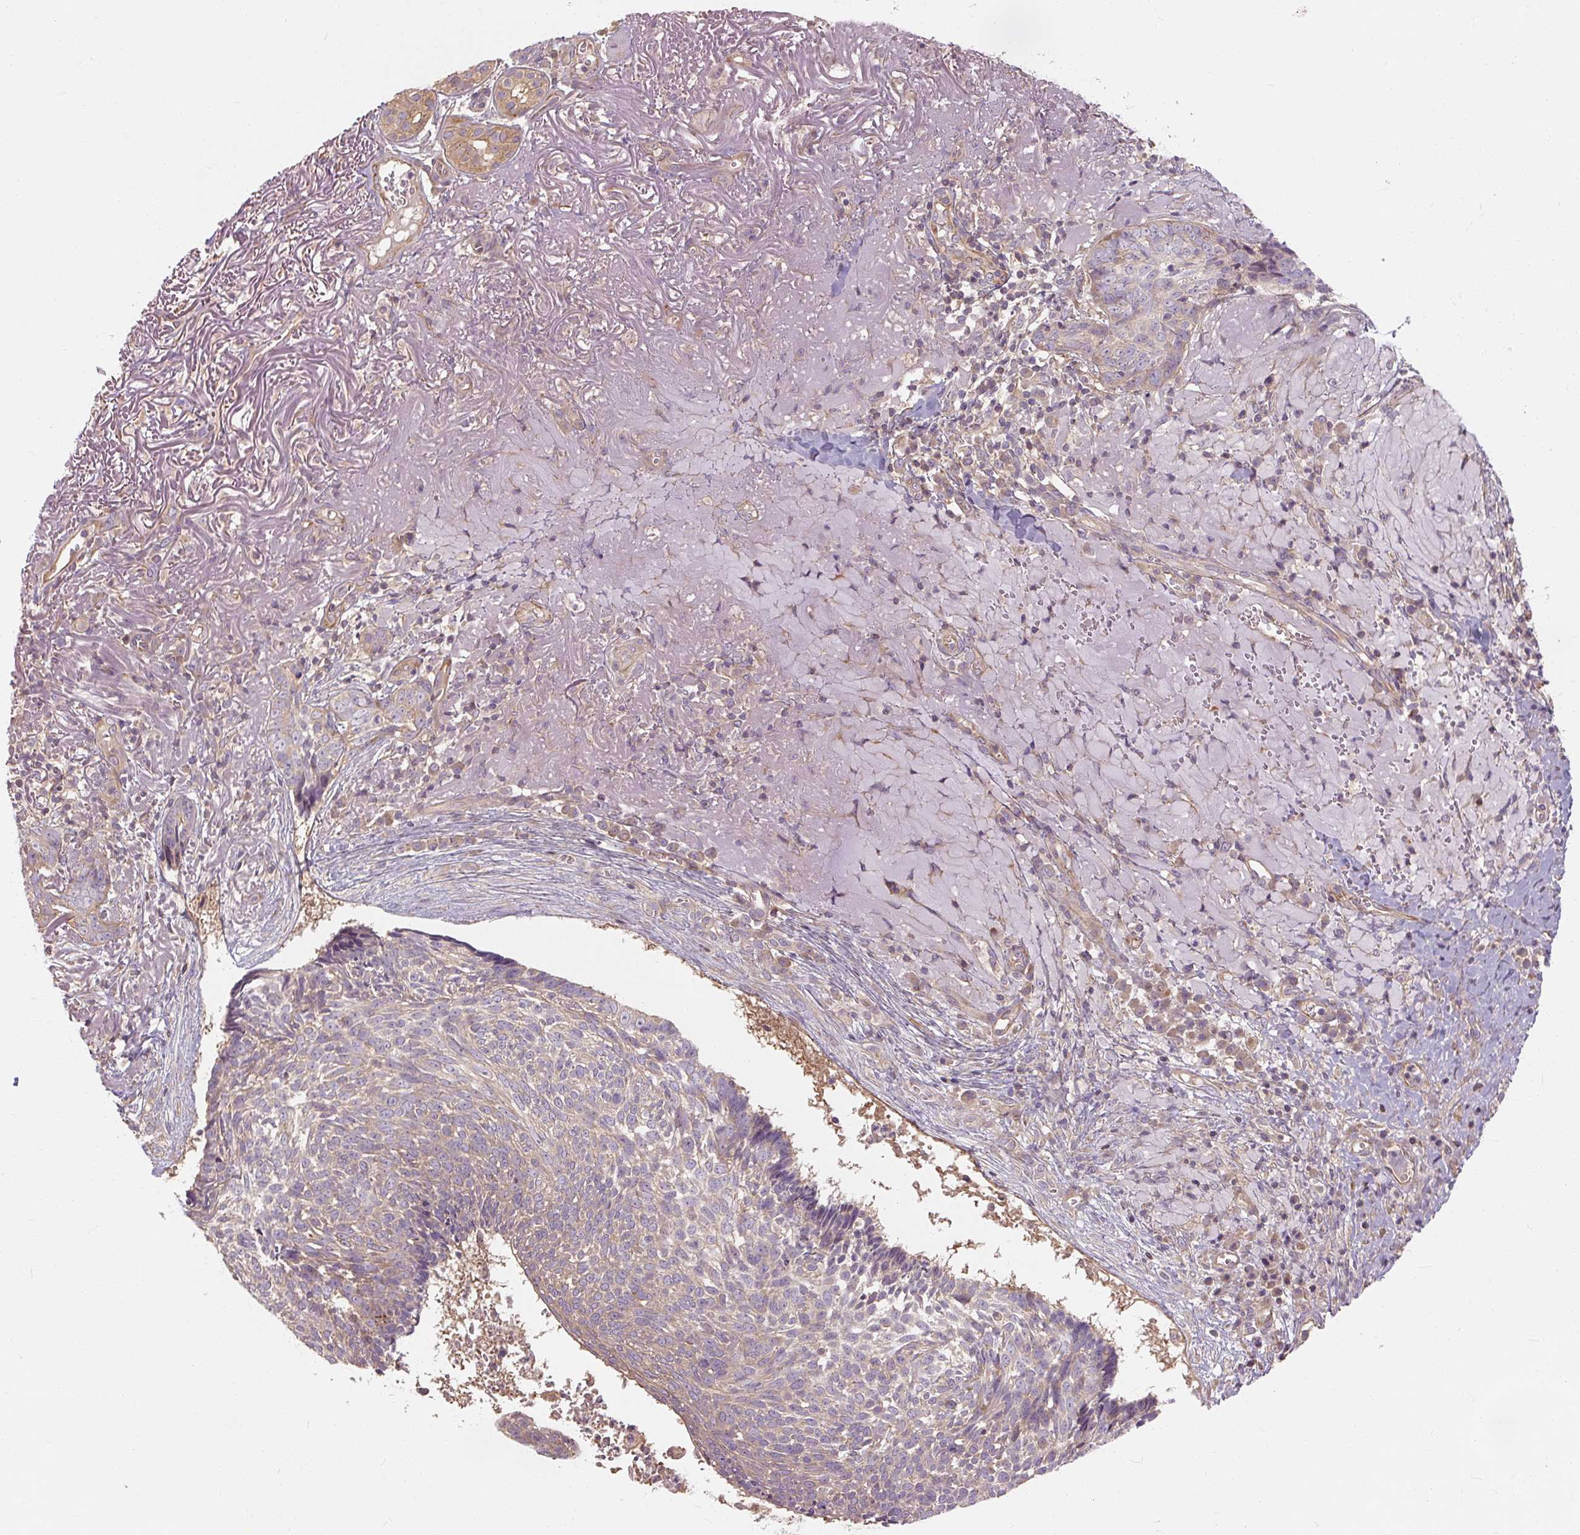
{"staining": {"intensity": "weak", "quantity": "<25%", "location": "cytoplasmic/membranous"}, "tissue": "skin cancer", "cell_type": "Tumor cells", "image_type": "cancer", "snomed": [{"axis": "morphology", "description": "Basal cell carcinoma"}, {"axis": "topography", "description": "Skin"}, {"axis": "topography", "description": "Skin of face"}], "caption": "Histopathology image shows no protein expression in tumor cells of basal cell carcinoma (skin) tissue.", "gene": "RB1CC1", "patient": {"sex": "female", "age": 95}}